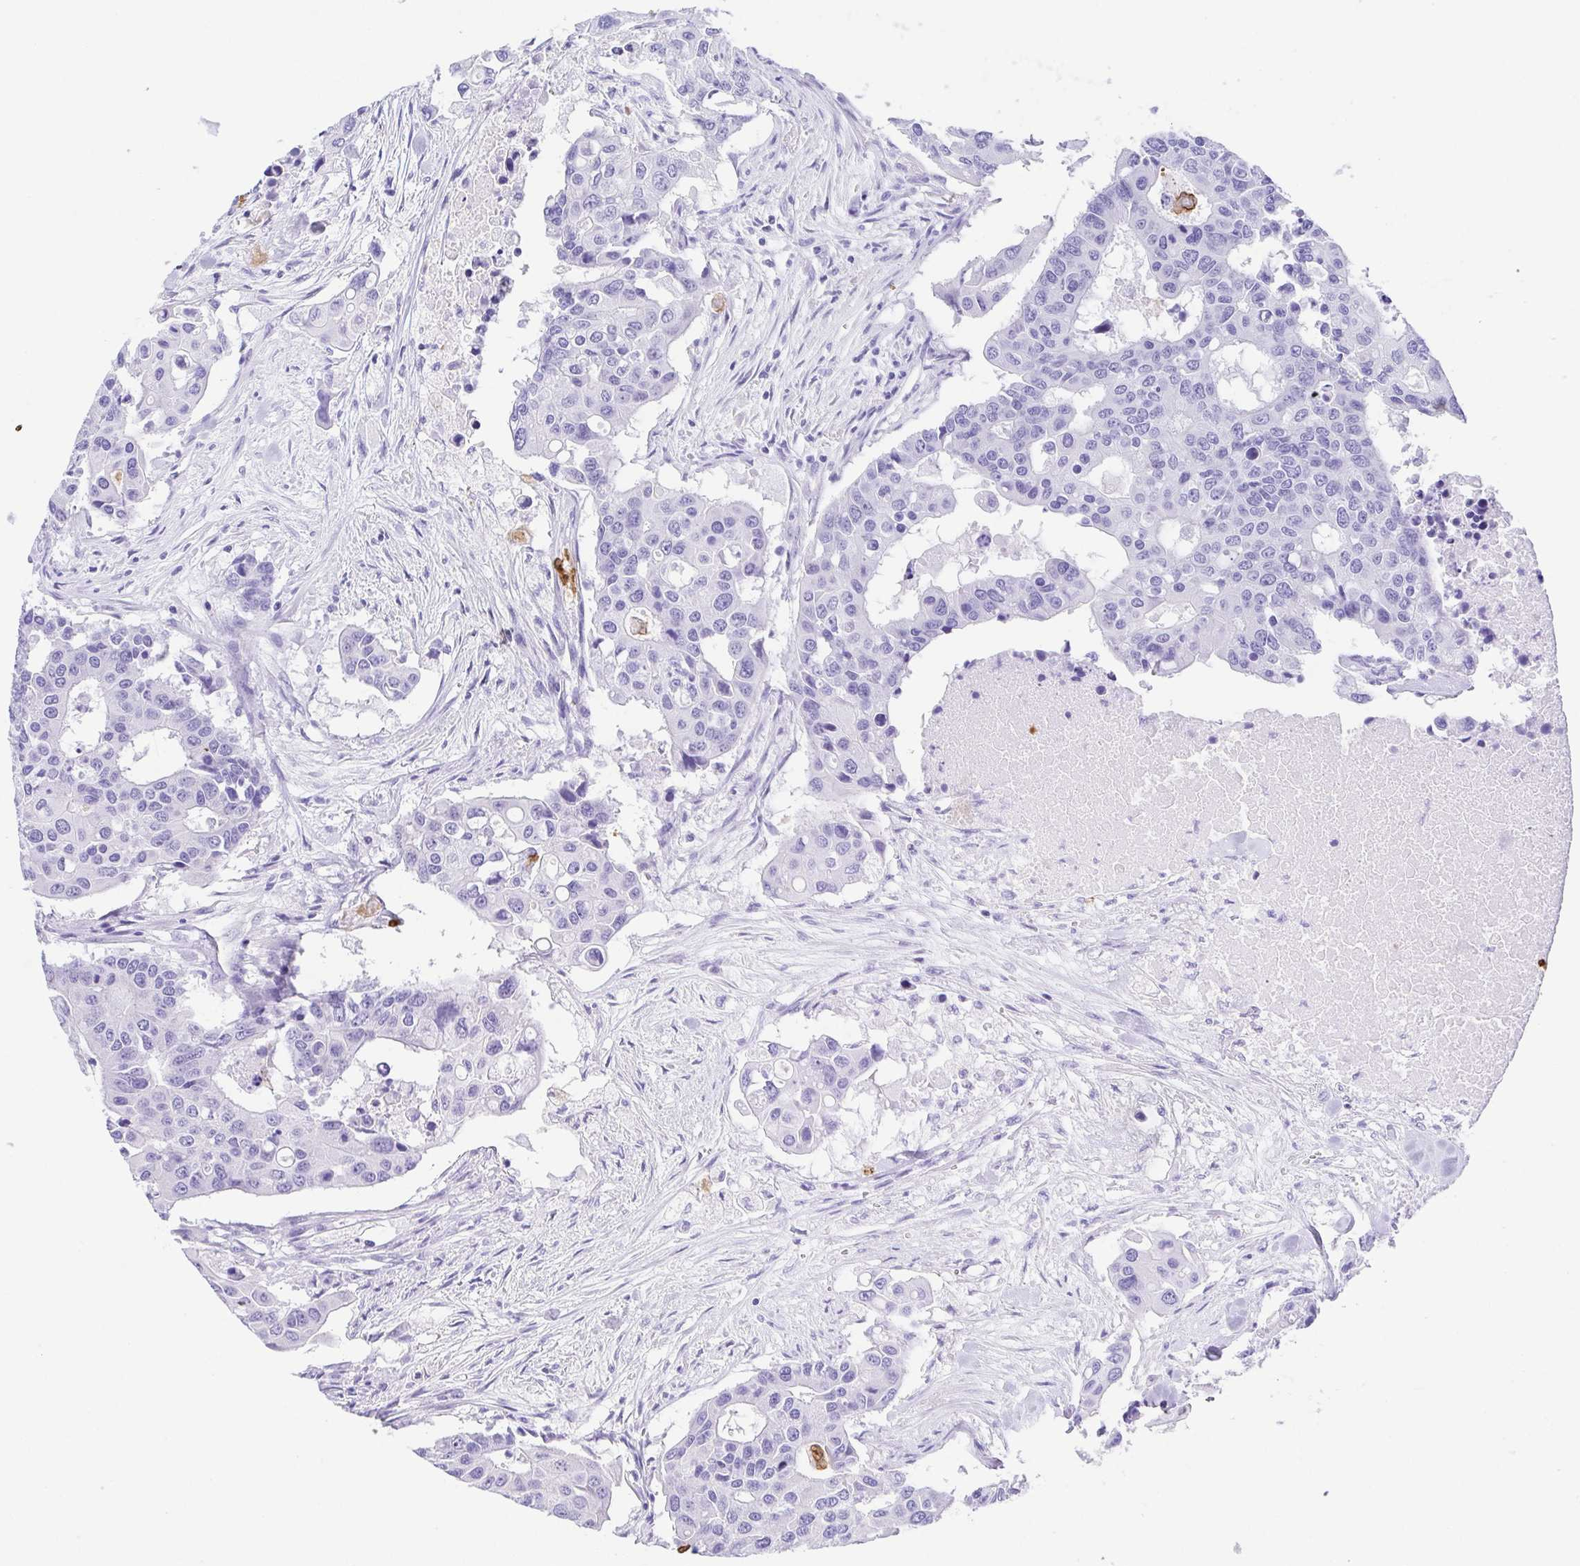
{"staining": {"intensity": "negative", "quantity": "none", "location": "none"}, "tissue": "colorectal cancer", "cell_type": "Tumor cells", "image_type": "cancer", "snomed": [{"axis": "morphology", "description": "Adenocarcinoma, NOS"}, {"axis": "topography", "description": "Colon"}], "caption": "This histopathology image is of colorectal adenocarcinoma stained with immunohistochemistry (IHC) to label a protein in brown with the nuclei are counter-stained blue. There is no positivity in tumor cells. (DAB immunohistochemistry visualized using brightfield microscopy, high magnification).", "gene": "LUZP4", "patient": {"sex": "male", "age": 77}}